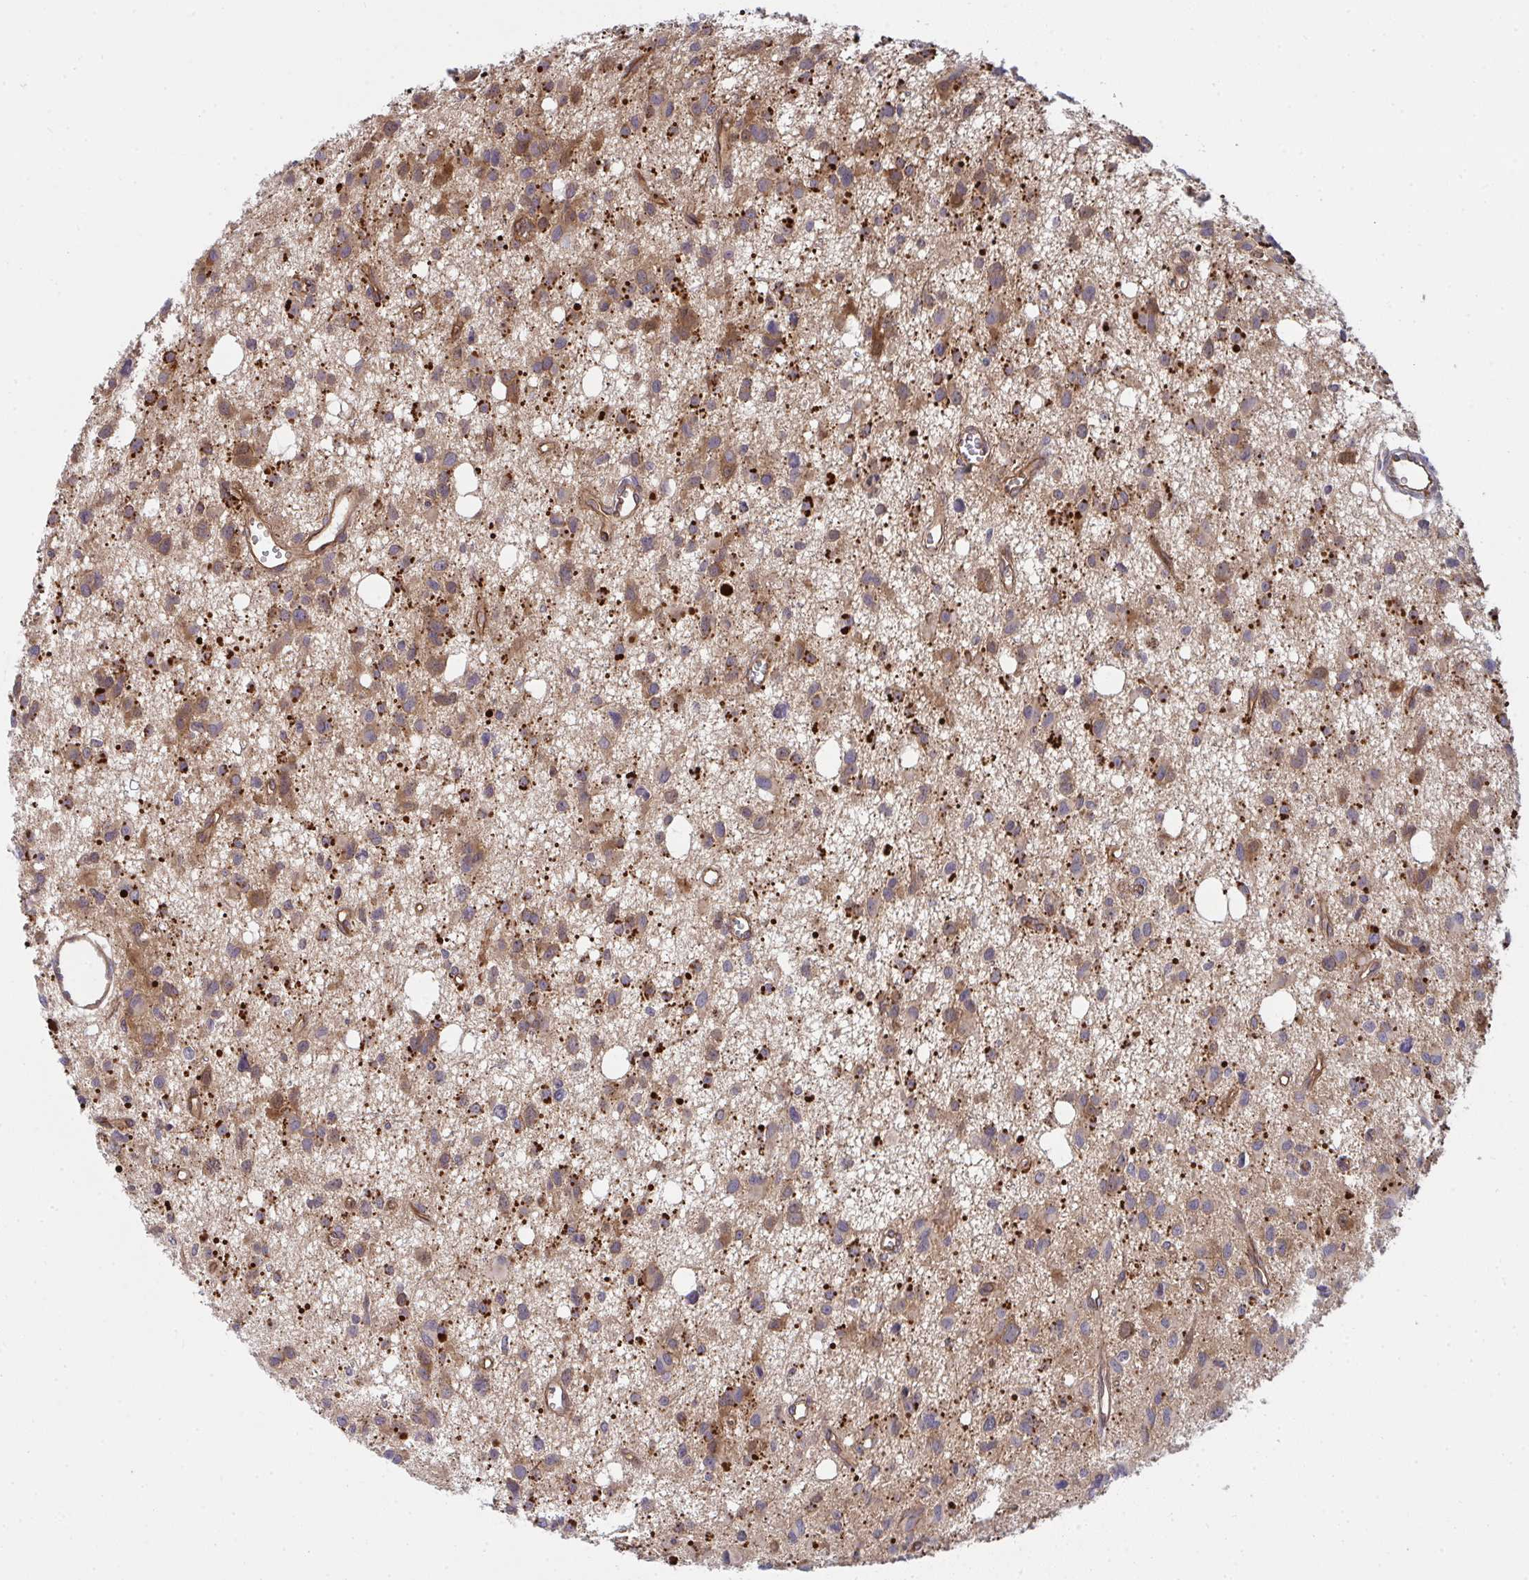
{"staining": {"intensity": "moderate", "quantity": ">75%", "location": "cytoplasmic/membranous"}, "tissue": "glioma", "cell_type": "Tumor cells", "image_type": "cancer", "snomed": [{"axis": "morphology", "description": "Glioma, malignant, High grade"}, {"axis": "topography", "description": "Brain"}], "caption": "This is a micrograph of IHC staining of glioma, which shows moderate expression in the cytoplasmic/membranous of tumor cells.", "gene": "CASP9", "patient": {"sex": "male", "age": 23}}